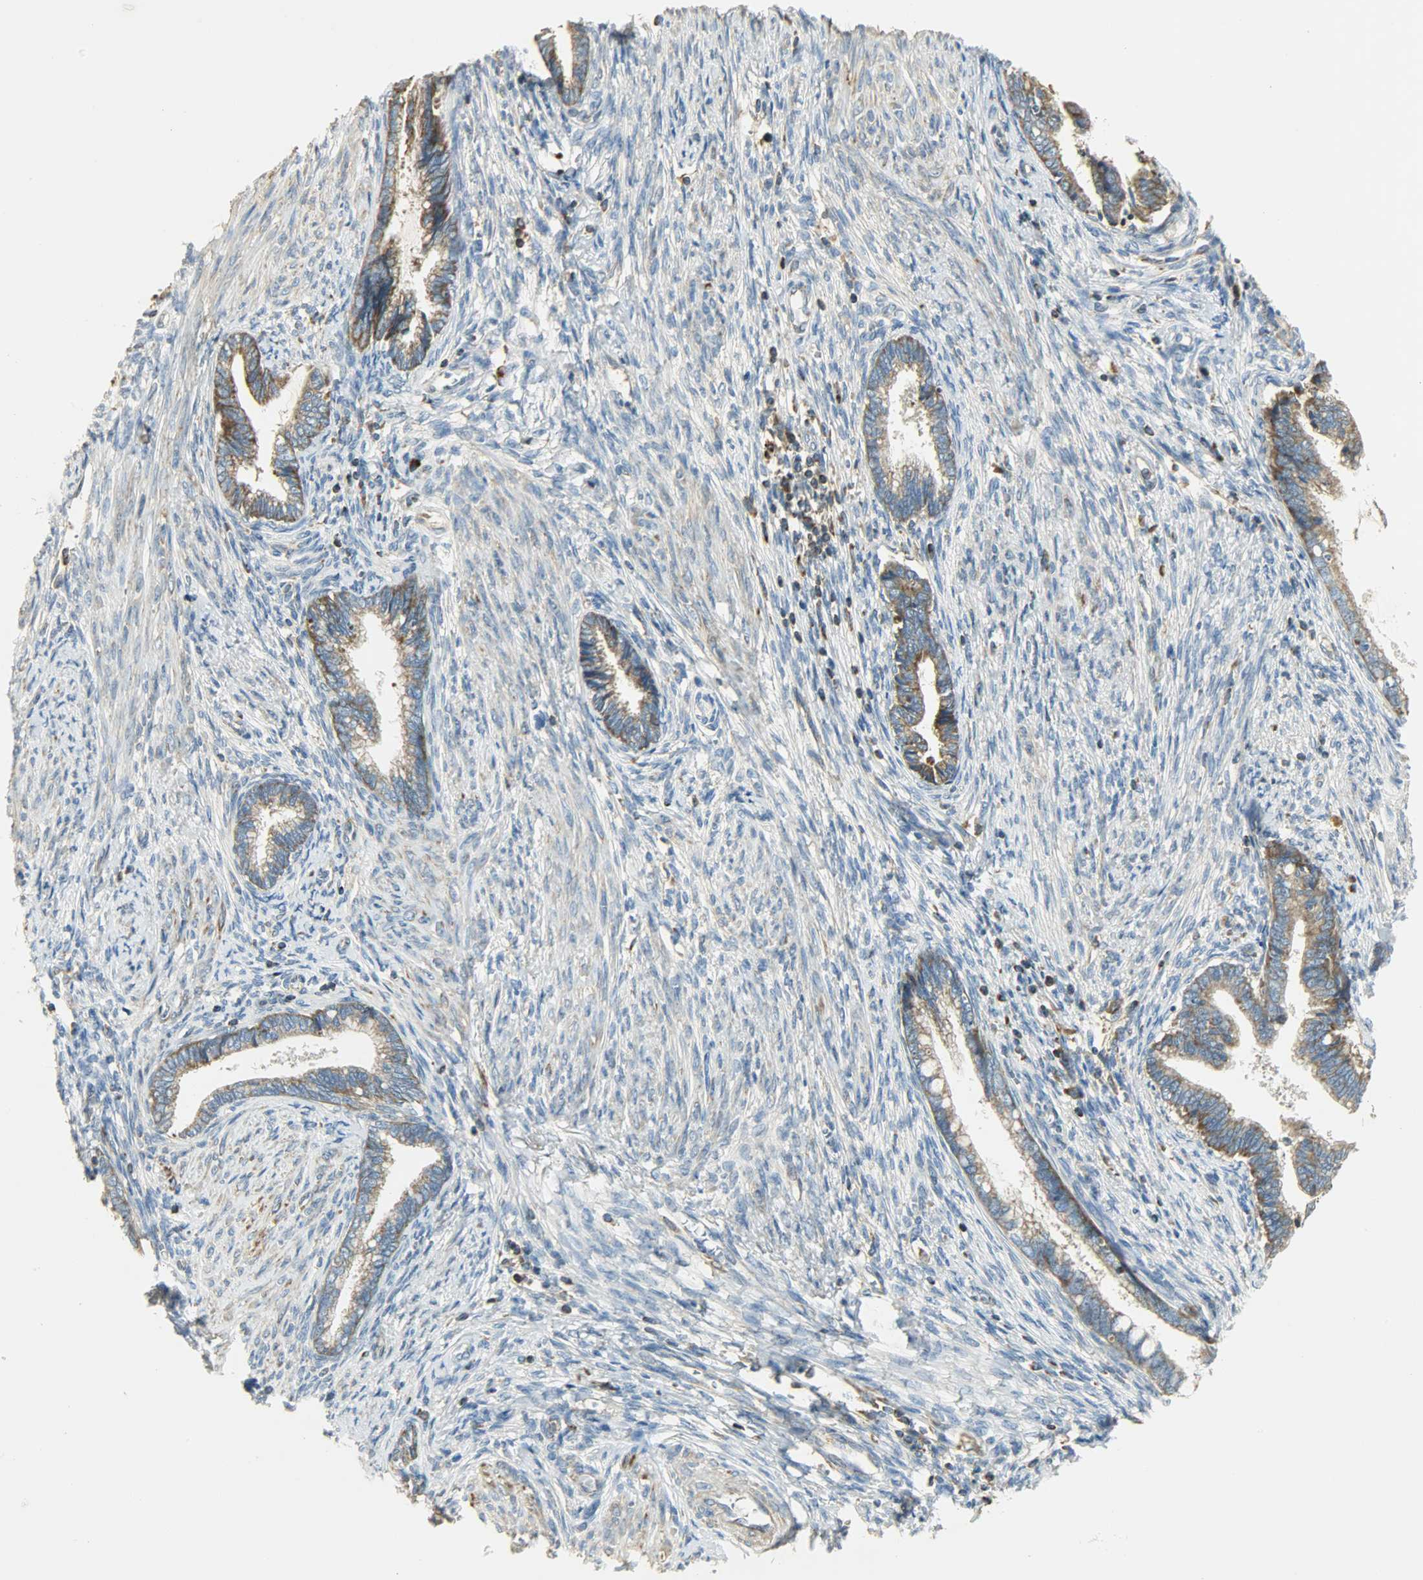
{"staining": {"intensity": "moderate", "quantity": ">75%", "location": "cytoplasmic/membranous"}, "tissue": "cervical cancer", "cell_type": "Tumor cells", "image_type": "cancer", "snomed": [{"axis": "morphology", "description": "Adenocarcinoma, NOS"}, {"axis": "topography", "description": "Cervix"}], "caption": "Cervical cancer stained with DAB (3,3'-diaminobenzidine) immunohistochemistry (IHC) displays medium levels of moderate cytoplasmic/membranous staining in approximately >75% of tumor cells.", "gene": "NNT", "patient": {"sex": "female", "age": 44}}